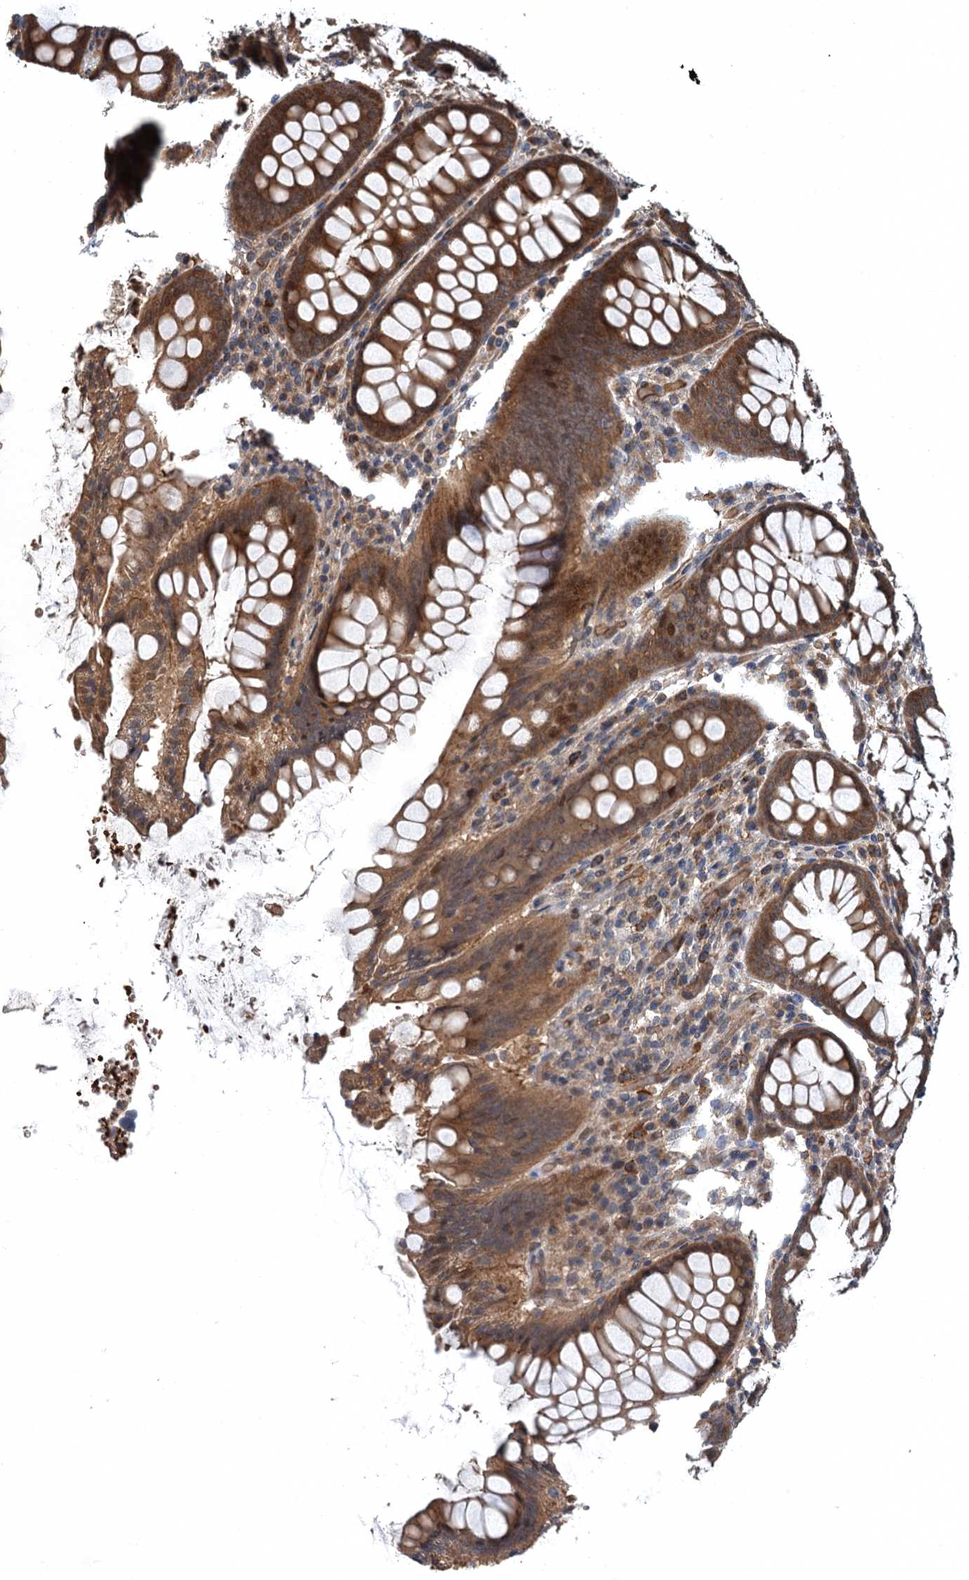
{"staining": {"intensity": "moderate", "quantity": ">75%", "location": "nuclear"}, "tissue": "colon", "cell_type": "Endothelial cells", "image_type": "normal", "snomed": [{"axis": "morphology", "description": "Normal tissue, NOS"}, {"axis": "topography", "description": "Colon"}], "caption": "Protein expression analysis of normal colon displays moderate nuclear positivity in about >75% of endothelial cells.", "gene": "SNX32", "patient": {"sex": "female", "age": 79}}